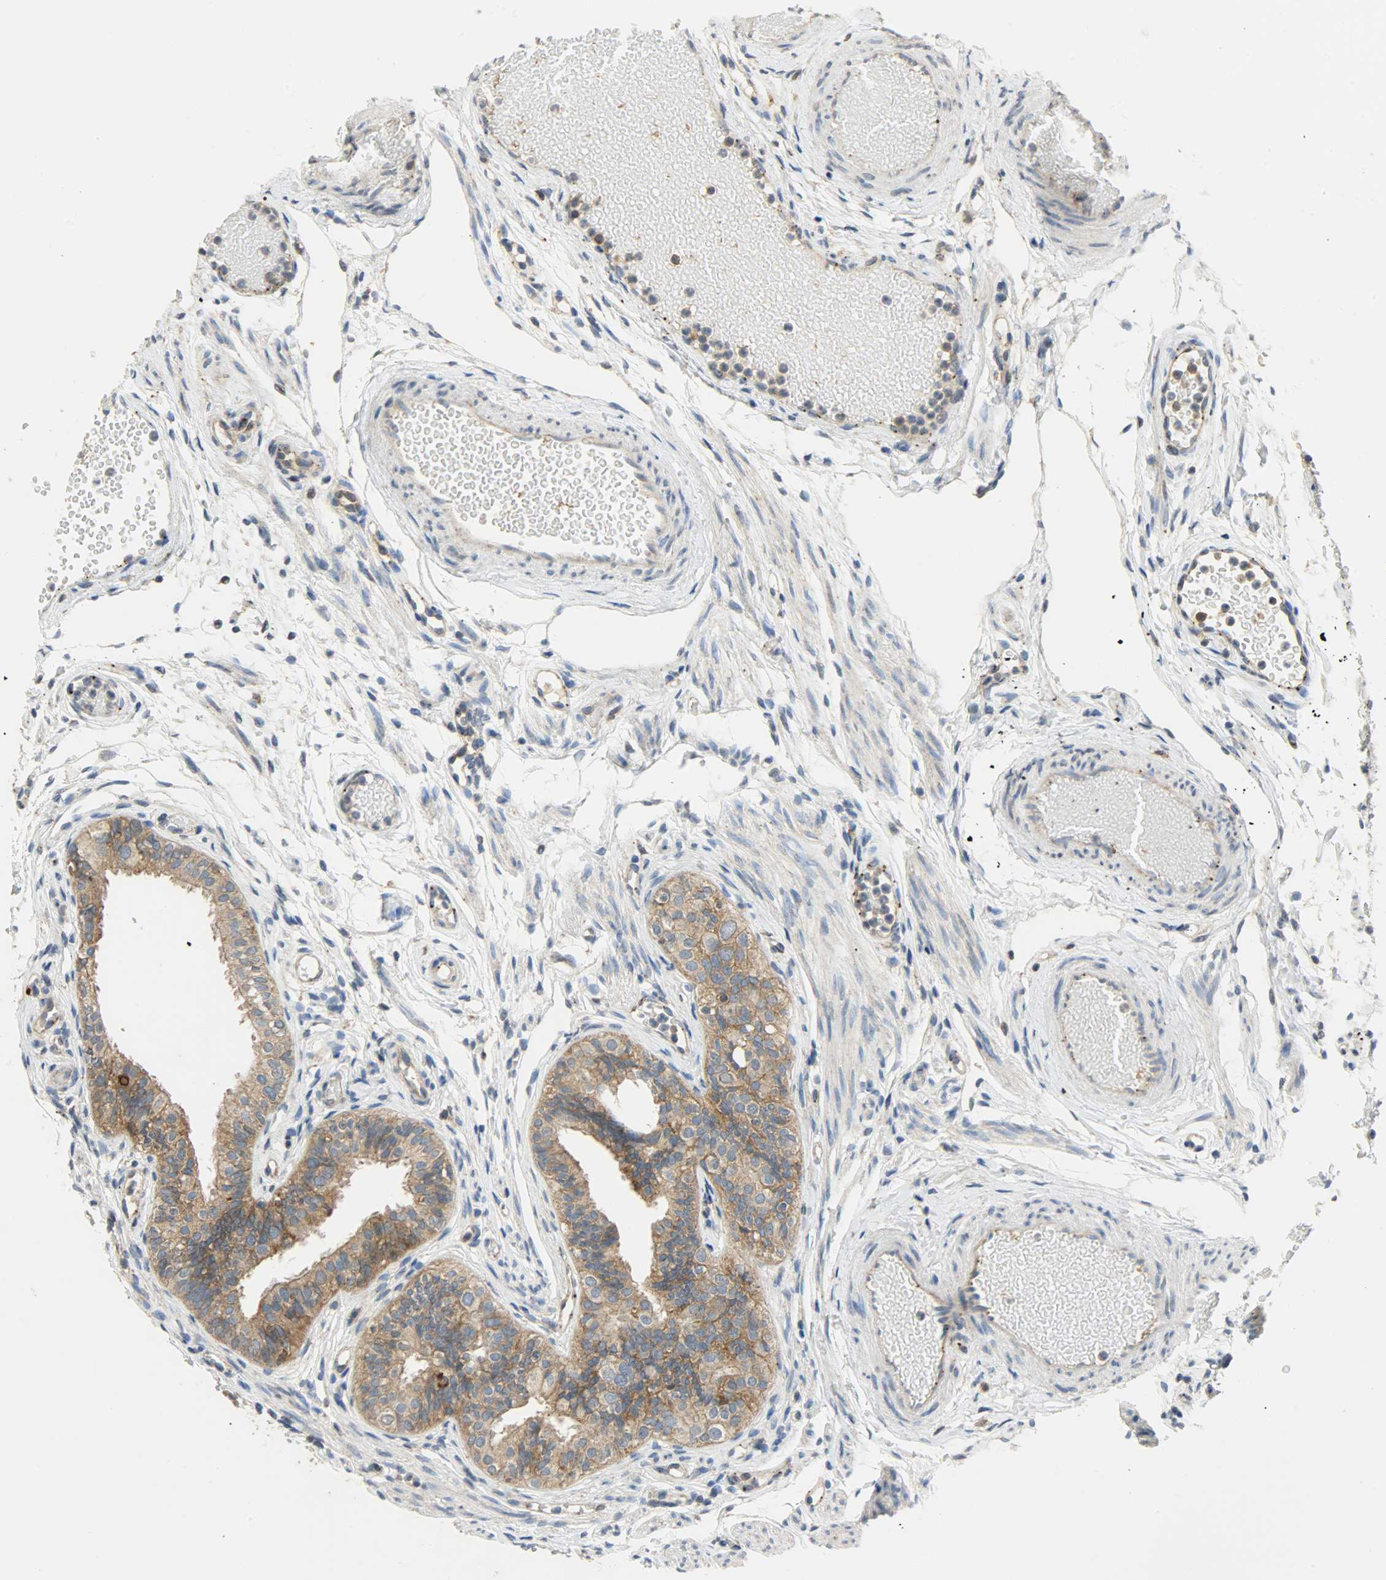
{"staining": {"intensity": "strong", "quantity": ">75%", "location": "cytoplasmic/membranous"}, "tissue": "fallopian tube", "cell_type": "Glandular cells", "image_type": "normal", "snomed": [{"axis": "morphology", "description": "Normal tissue, NOS"}, {"axis": "morphology", "description": "Dermoid, NOS"}, {"axis": "topography", "description": "Fallopian tube"}], "caption": "A brown stain highlights strong cytoplasmic/membranous staining of a protein in glandular cells of benign human fallopian tube. The protein is stained brown, and the nuclei are stained in blue (DAB (3,3'-diaminobenzidine) IHC with brightfield microscopy, high magnification).", "gene": "GIT2", "patient": {"sex": "female", "age": 33}}